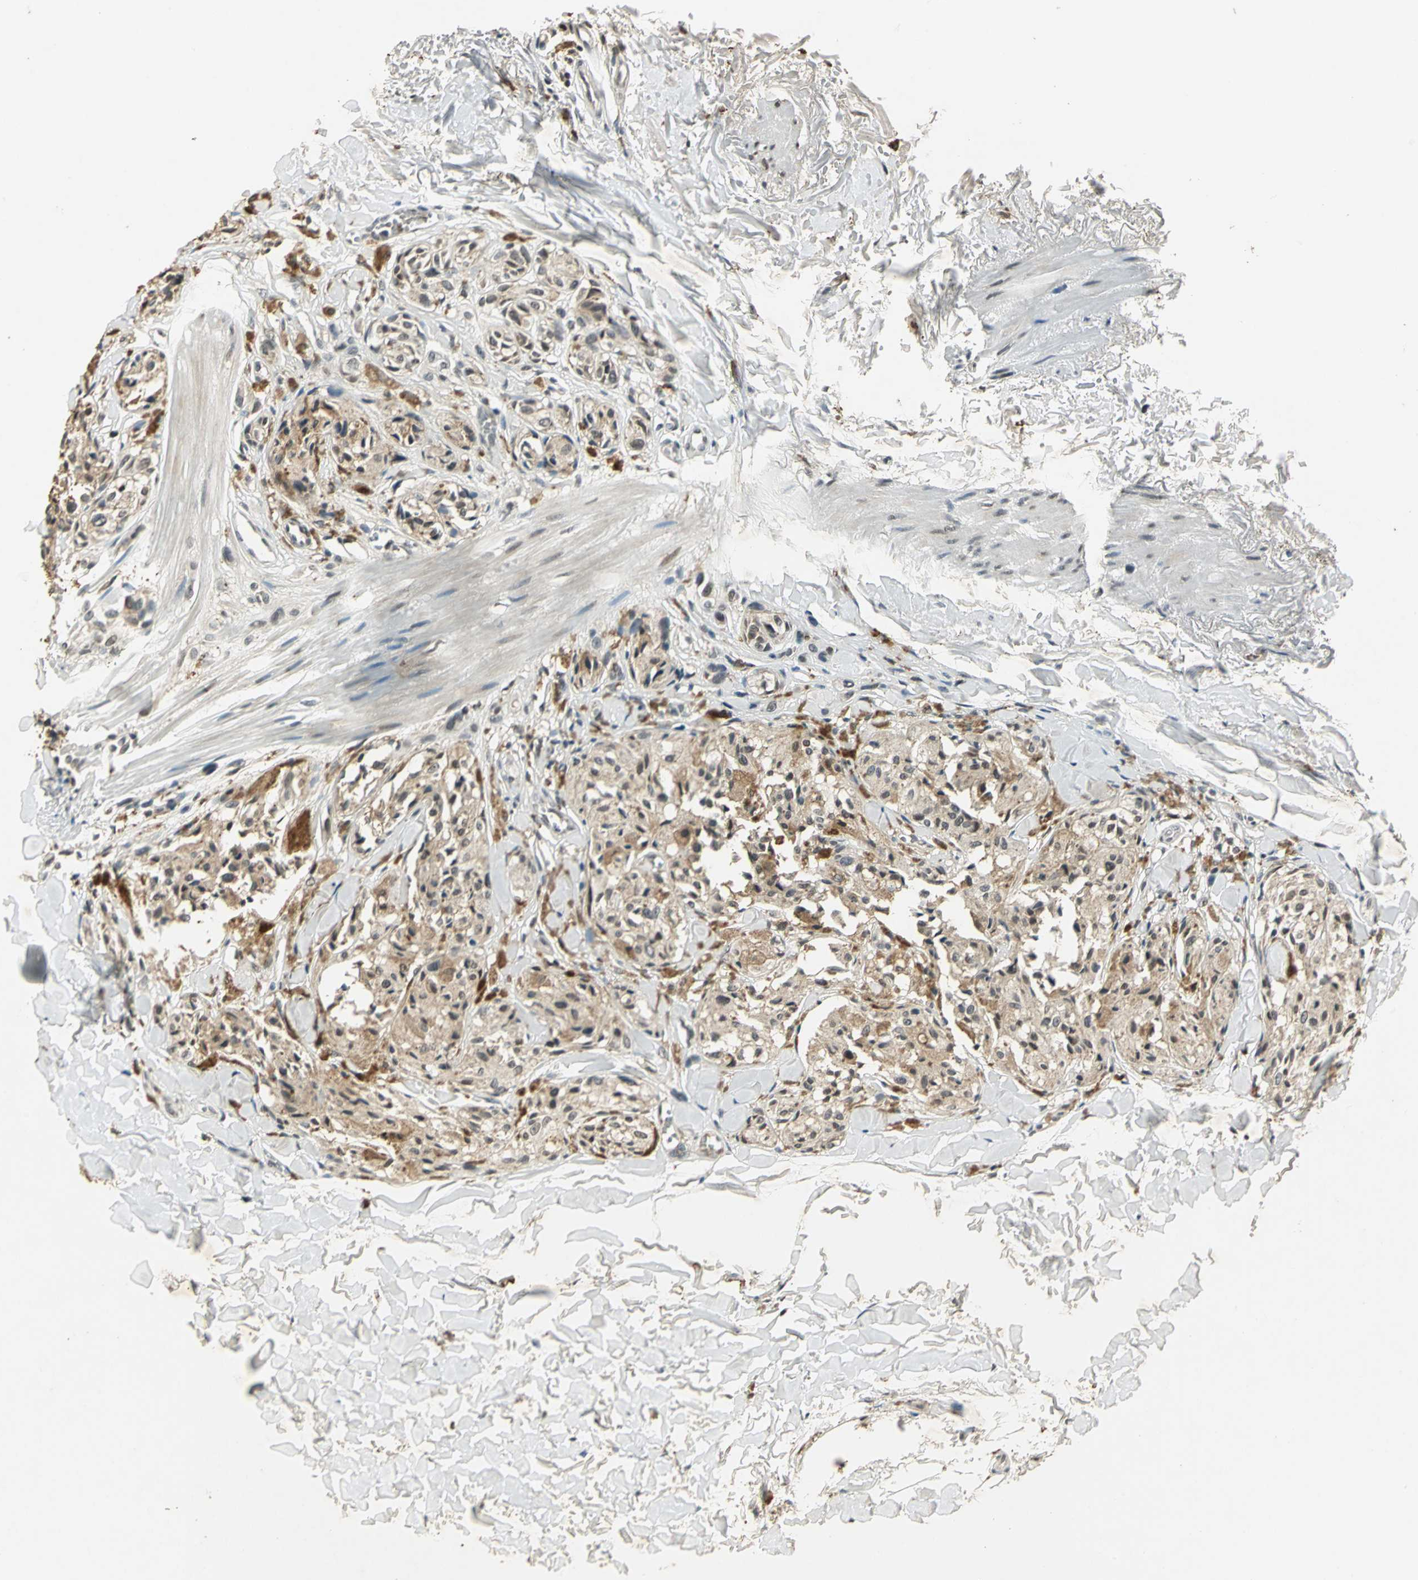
{"staining": {"intensity": "weak", "quantity": "25%-75%", "location": "cytoplasmic/membranous"}, "tissue": "melanoma", "cell_type": "Tumor cells", "image_type": "cancer", "snomed": [{"axis": "morphology", "description": "Malignant melanoma, Metastatic site"}, {"axis": "topography", "description": "Skin"}], "caption": "Human malignant melanoma (metastatic site) stained with a brown dye reveals weak cytoplasmic/membranous positive staining in about 25%-75% of tumor cells.", "gene": "RAD17", "patient": {"sex": "female", "age": 66}}